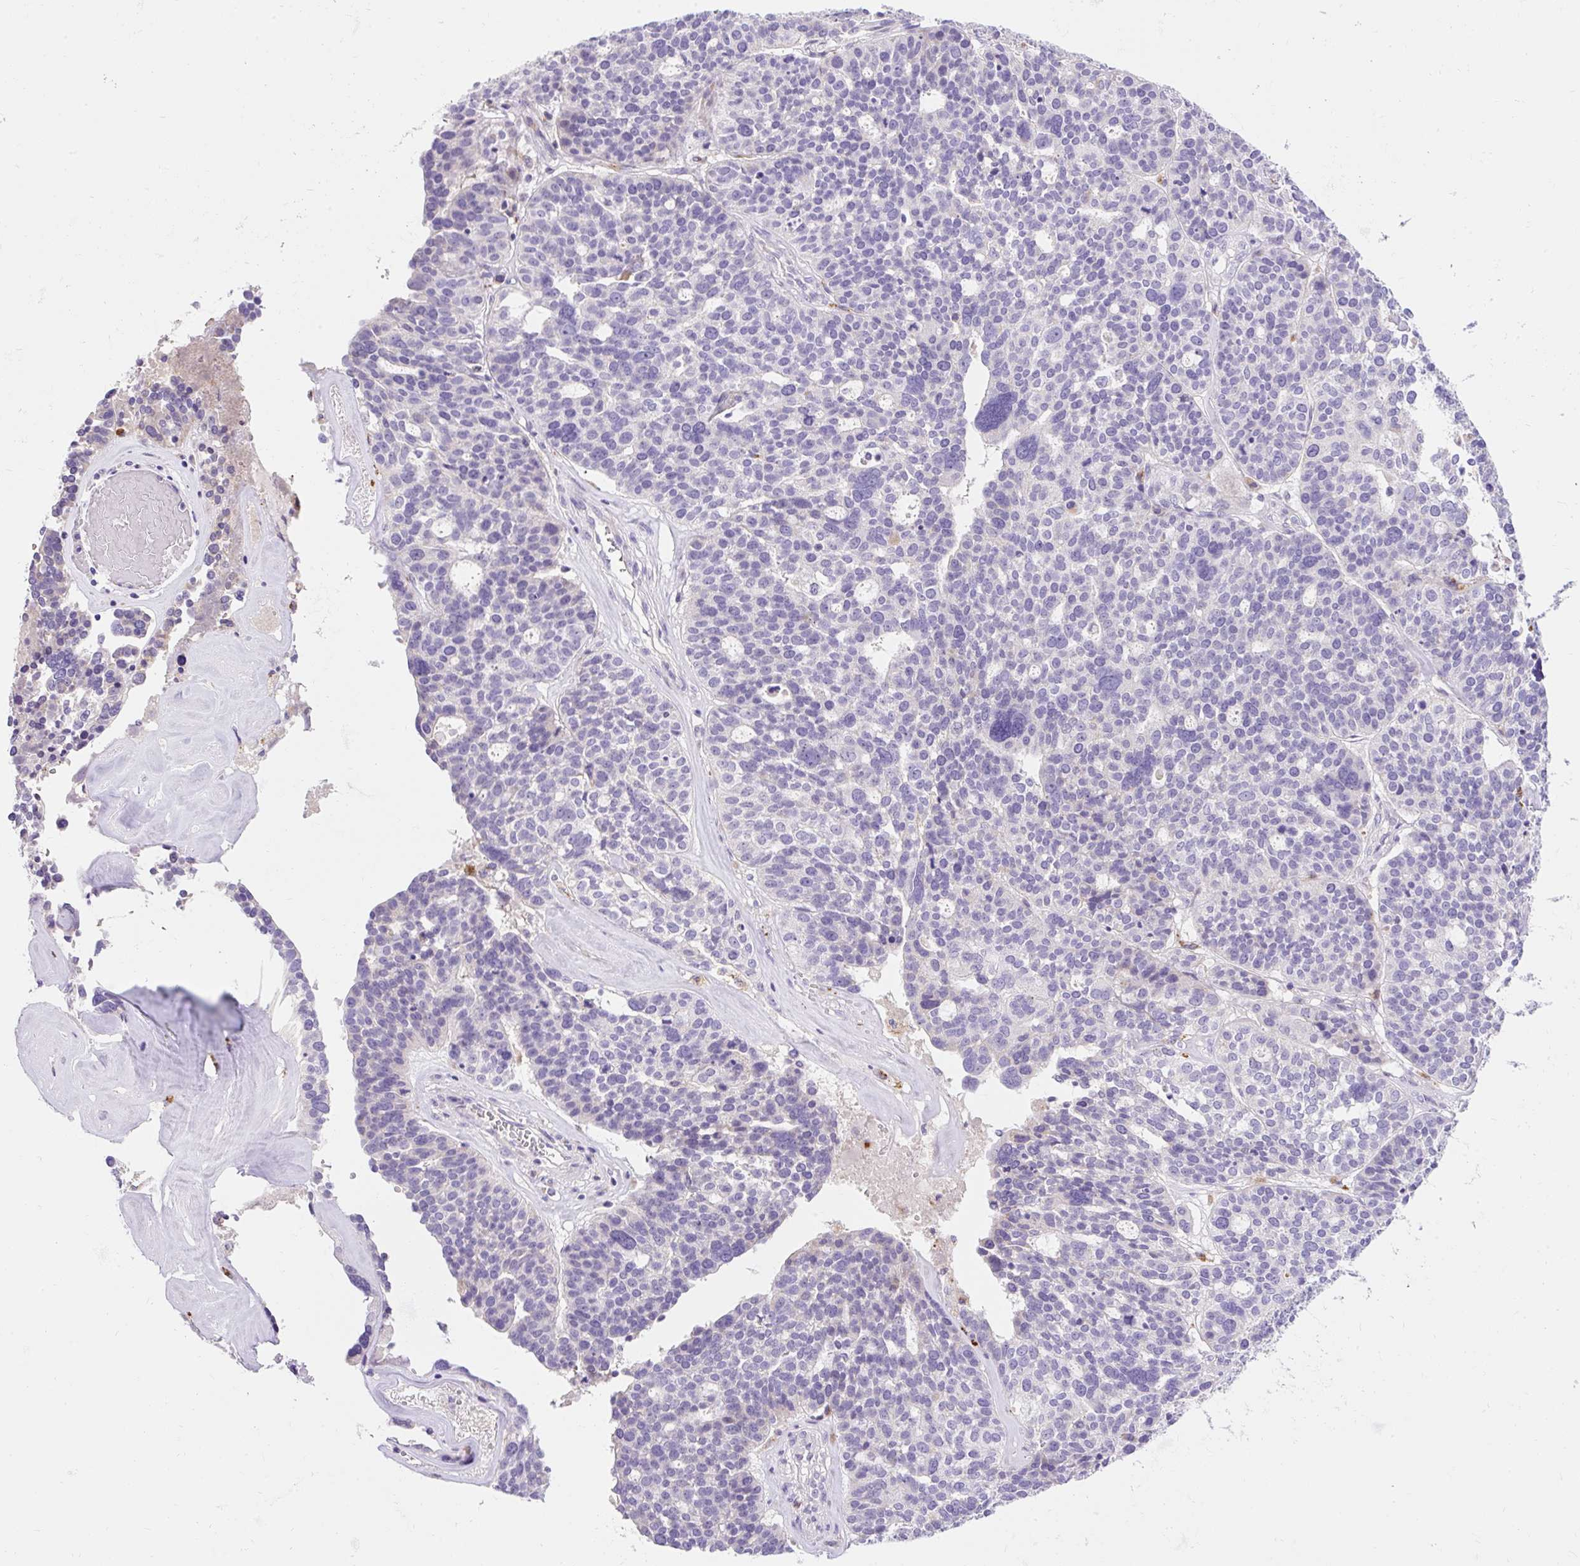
{"staining": {"intensity": "negative", "quantity": "none", "location": "none"}, "tissue": "ovarian cancer", "cell_type": "Tumor cells", "image_type": "cancer", "snomed": [{"axis": "morphology", "description": "Cystadenocarcinoma, serous, NOS"}, {"axis": "topography", "description": "Ovary"}], "caption": "Histopathology image shows no protein expression in tumor cells of ovarian cancer tissue. The staining was performed using DAB to visualize the protein expression in brown, while the nuclei were stained in blue with hematoxylin (Magnification: 20x).", "gene": "TMEM150C", "patient": {"sex": "female", "age": 59}}